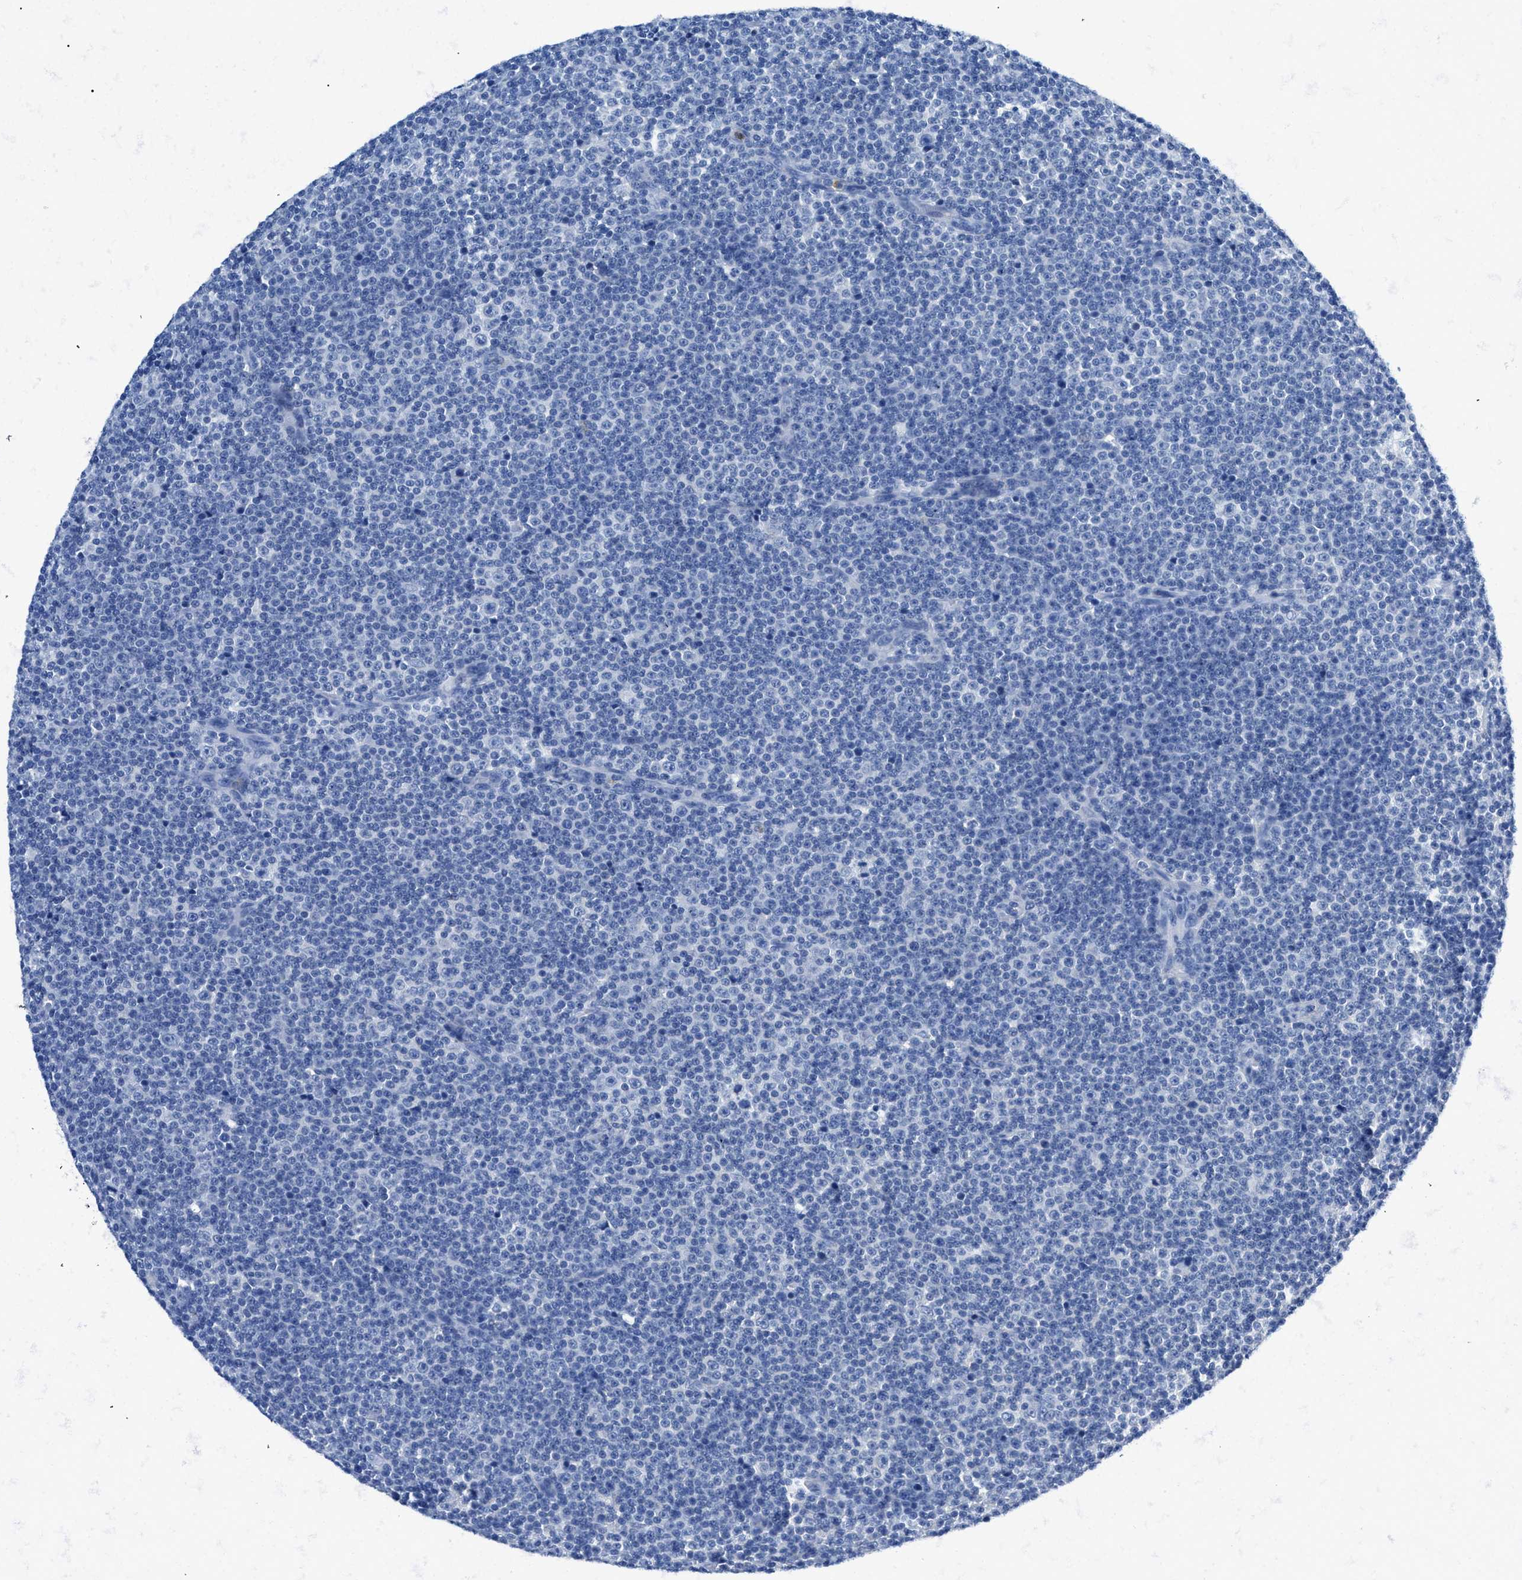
{"staining": {"intensity": "negative", "quantity": "none", "location": "none"}, "tissue": "lymphoma", "cell_type": "Tumor cells", "image_type": "cancer", "snomed": [{"axis": "morphology", "description": "Malignant lymphoma, non-Hodgkin's type, Low grade"}, {"axis": "topography", "description": "Lymph node"}], "caption": "Protein analysis of lymphoma displays no significant staining in tumor cells.", "gene": "NEB", "patient": {"sex": "female", "age": 67}}